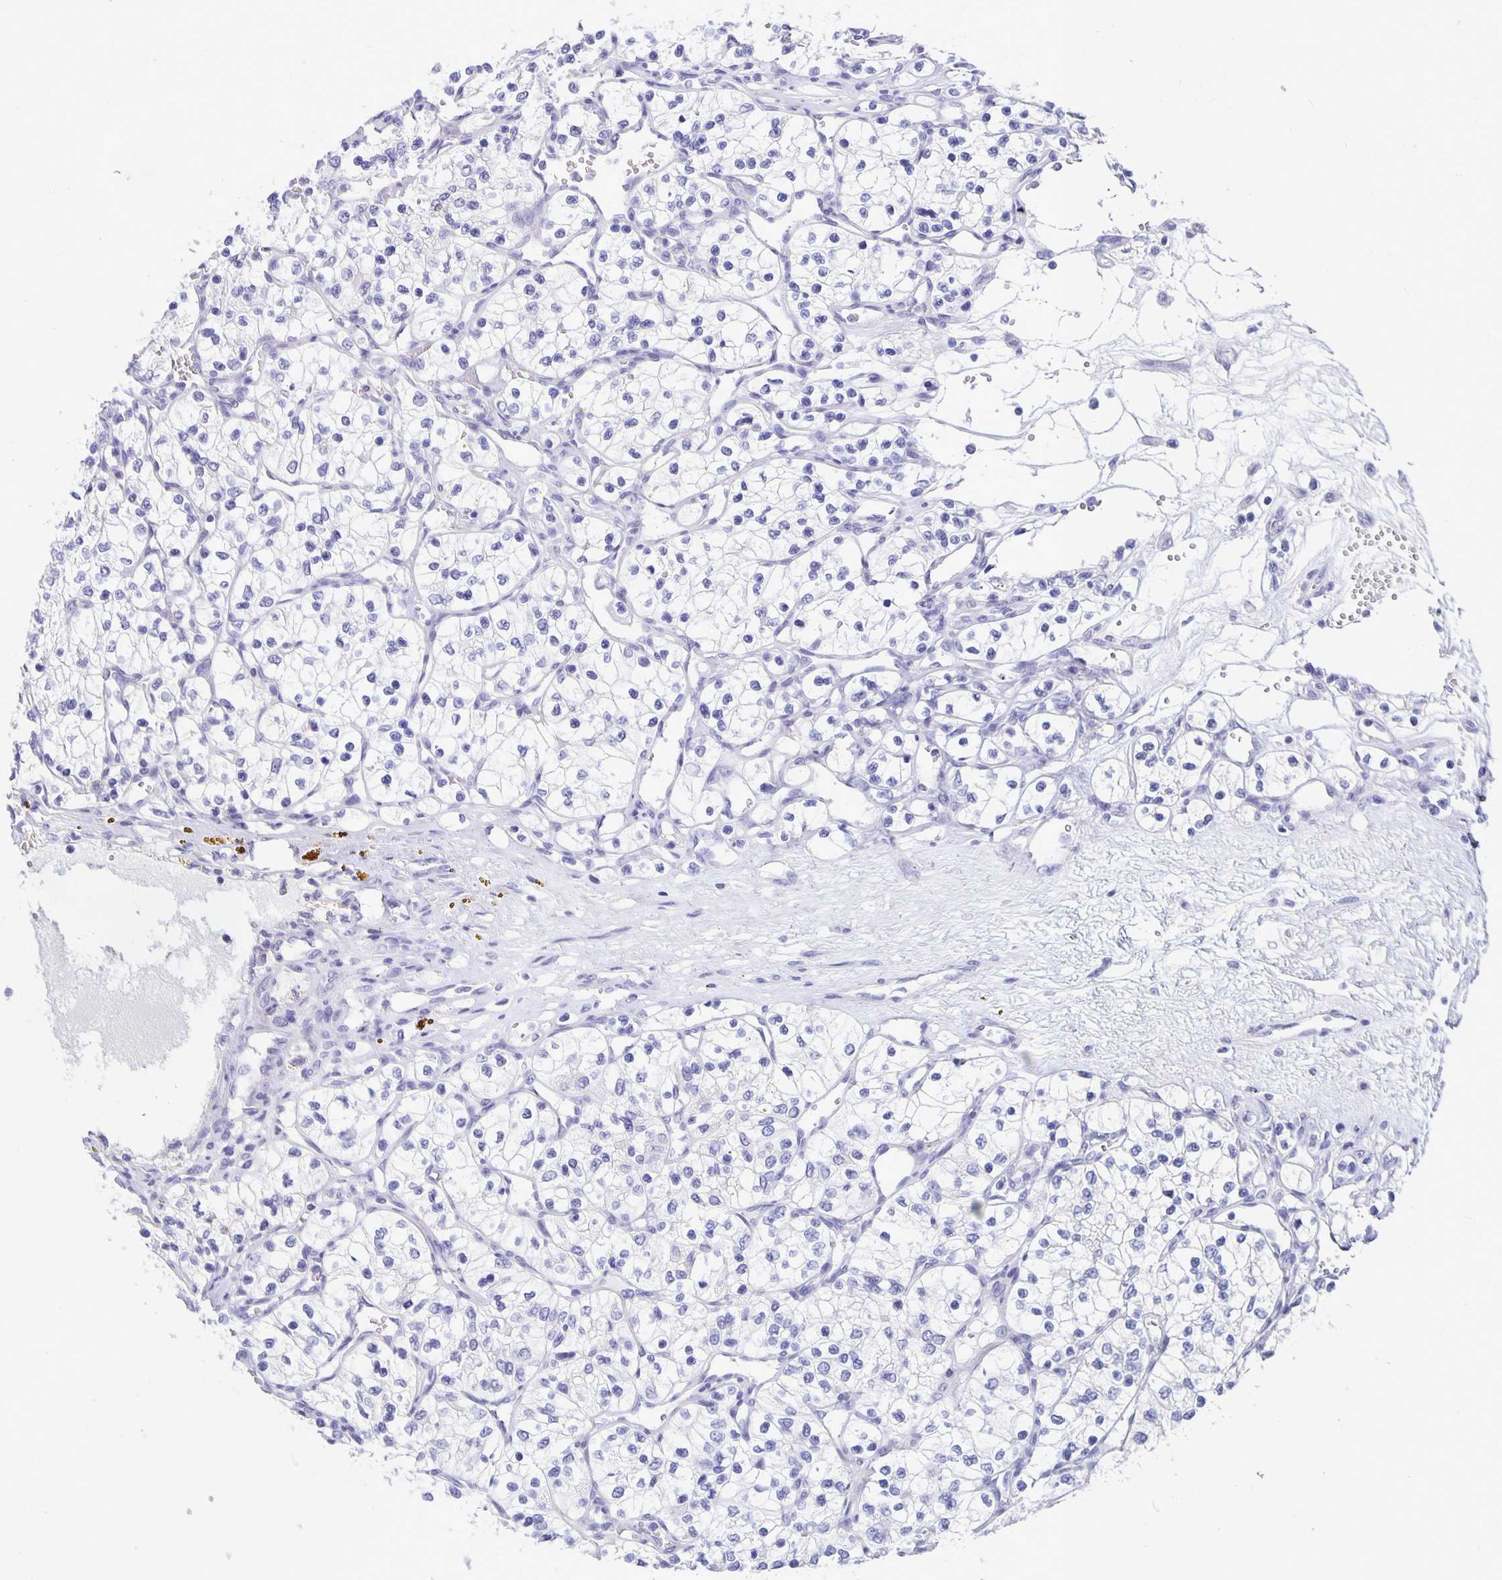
{"staining": {"intensity": "negative", "quantity": "none", "location": "none"}, "tissue": "renal cancer", "cell_type": "Tumor cells", "image_type": "cancer", "snomed": [{"axis": "morphology", "description": "Adenocarcinoma, NOS"}, {"axis": "topography", "description": "Kidney"}], "caption": "Tumor cells are negative for brown protein staining in renal adenocarcinoma.", "gene": "ERMN", "patient": {"sex": "female", "age": 69}}